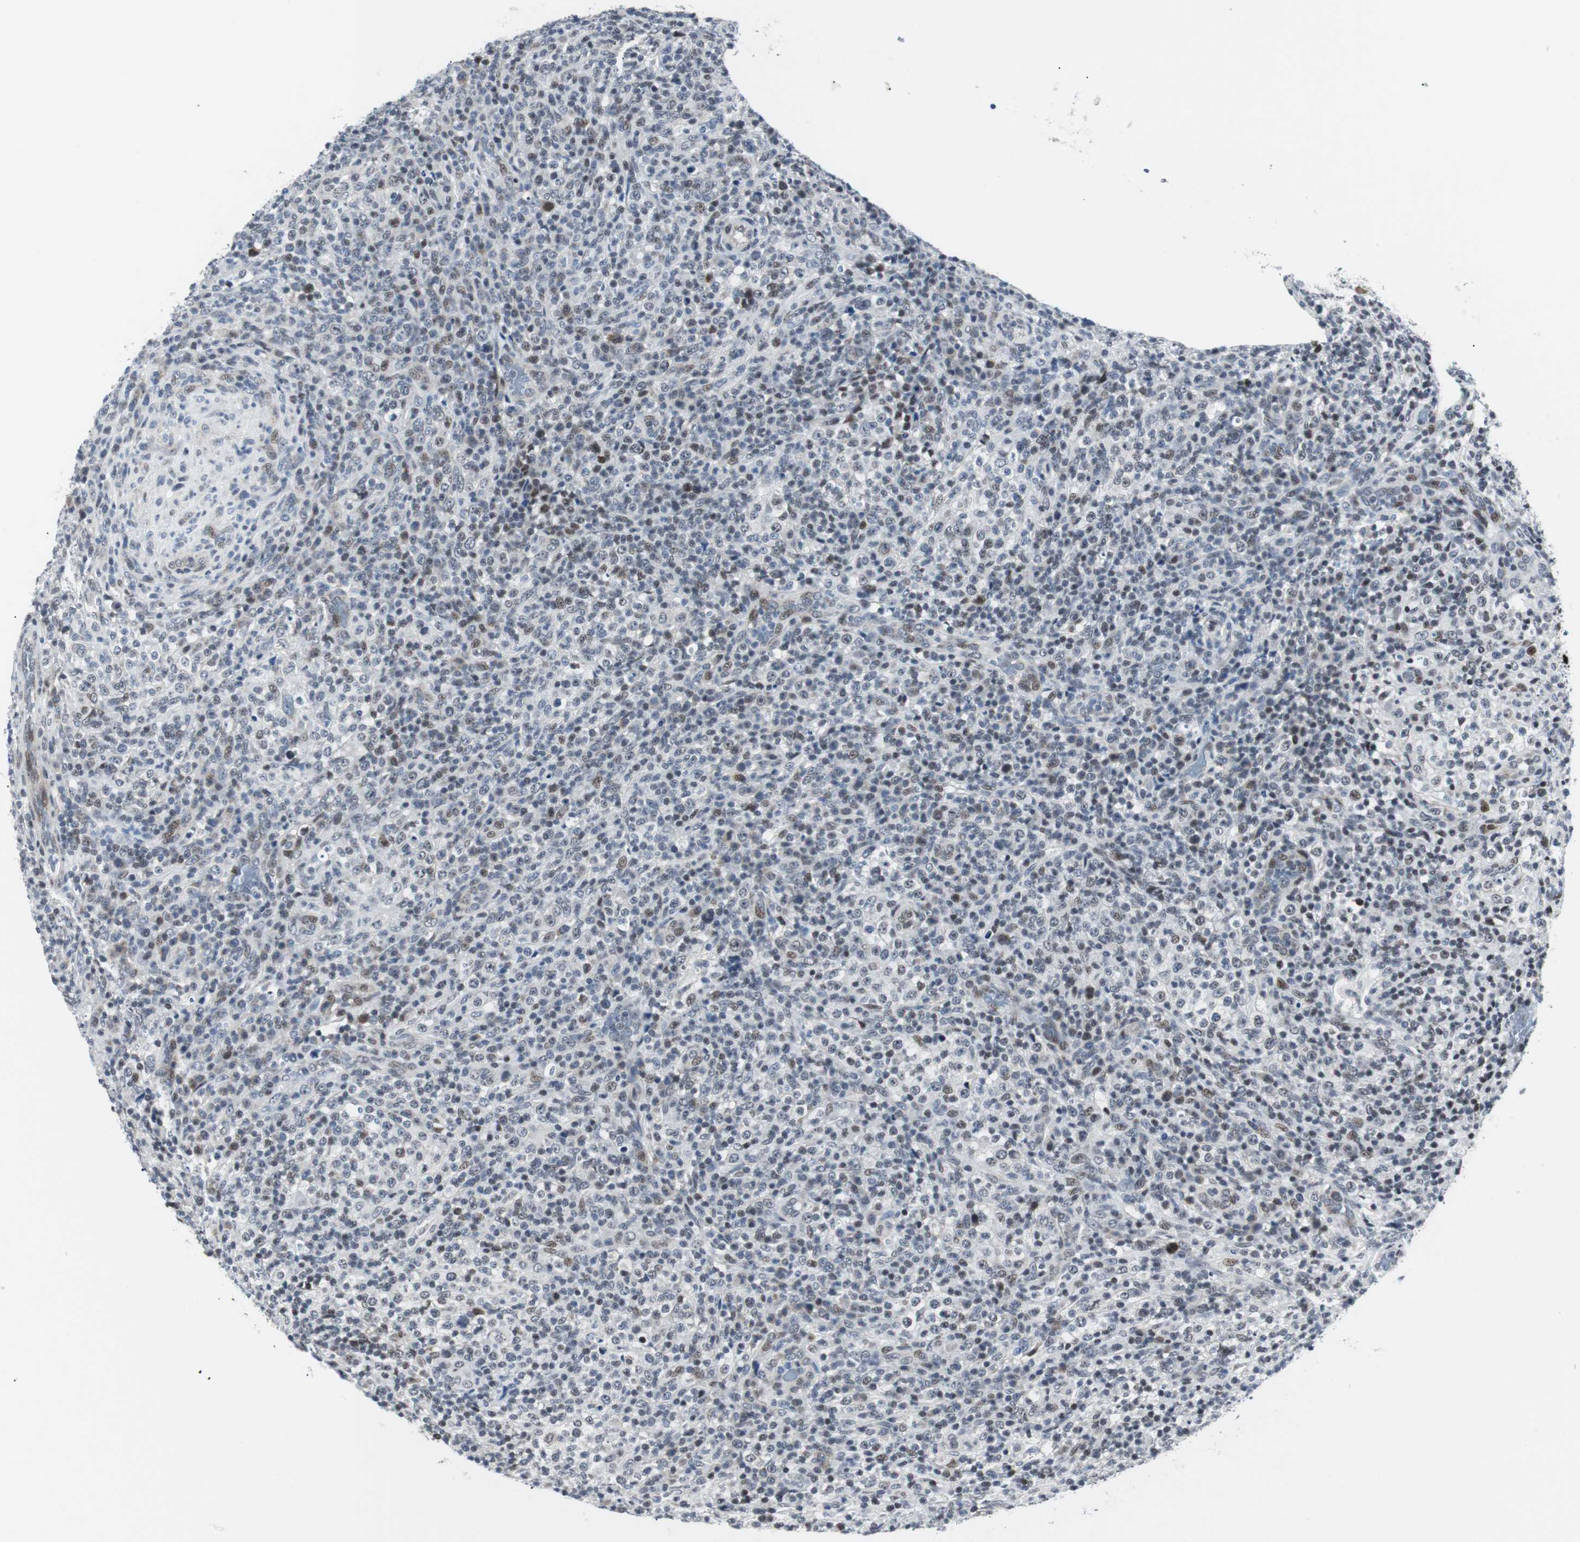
{"staining": {"intensity": "weak", "quantity": "25%-75%", "location": "nuclear"}, "tissue": "lymphoma", "cell_type": "Tumor cells", "image_type": "cancer", "snomed": [{"axis": "morphology", "description": "Malignant lymphoma, non-Hodgkin's type, High grade"}, {"axis": "topography", "description": "Lymph node"}], "caption": "The immunohistochemical stain highlights weak nuclear expression in tumor cells of malignant lymphoma, non-Hodgkin's type (high-grade) tissue. The staining was performed using DAB, with brown indicating positive protein expression. Nuclei are stained blue with hematoxylin.", "gene": "MTA1", "patient": {"sex": "female", "age": 76}}